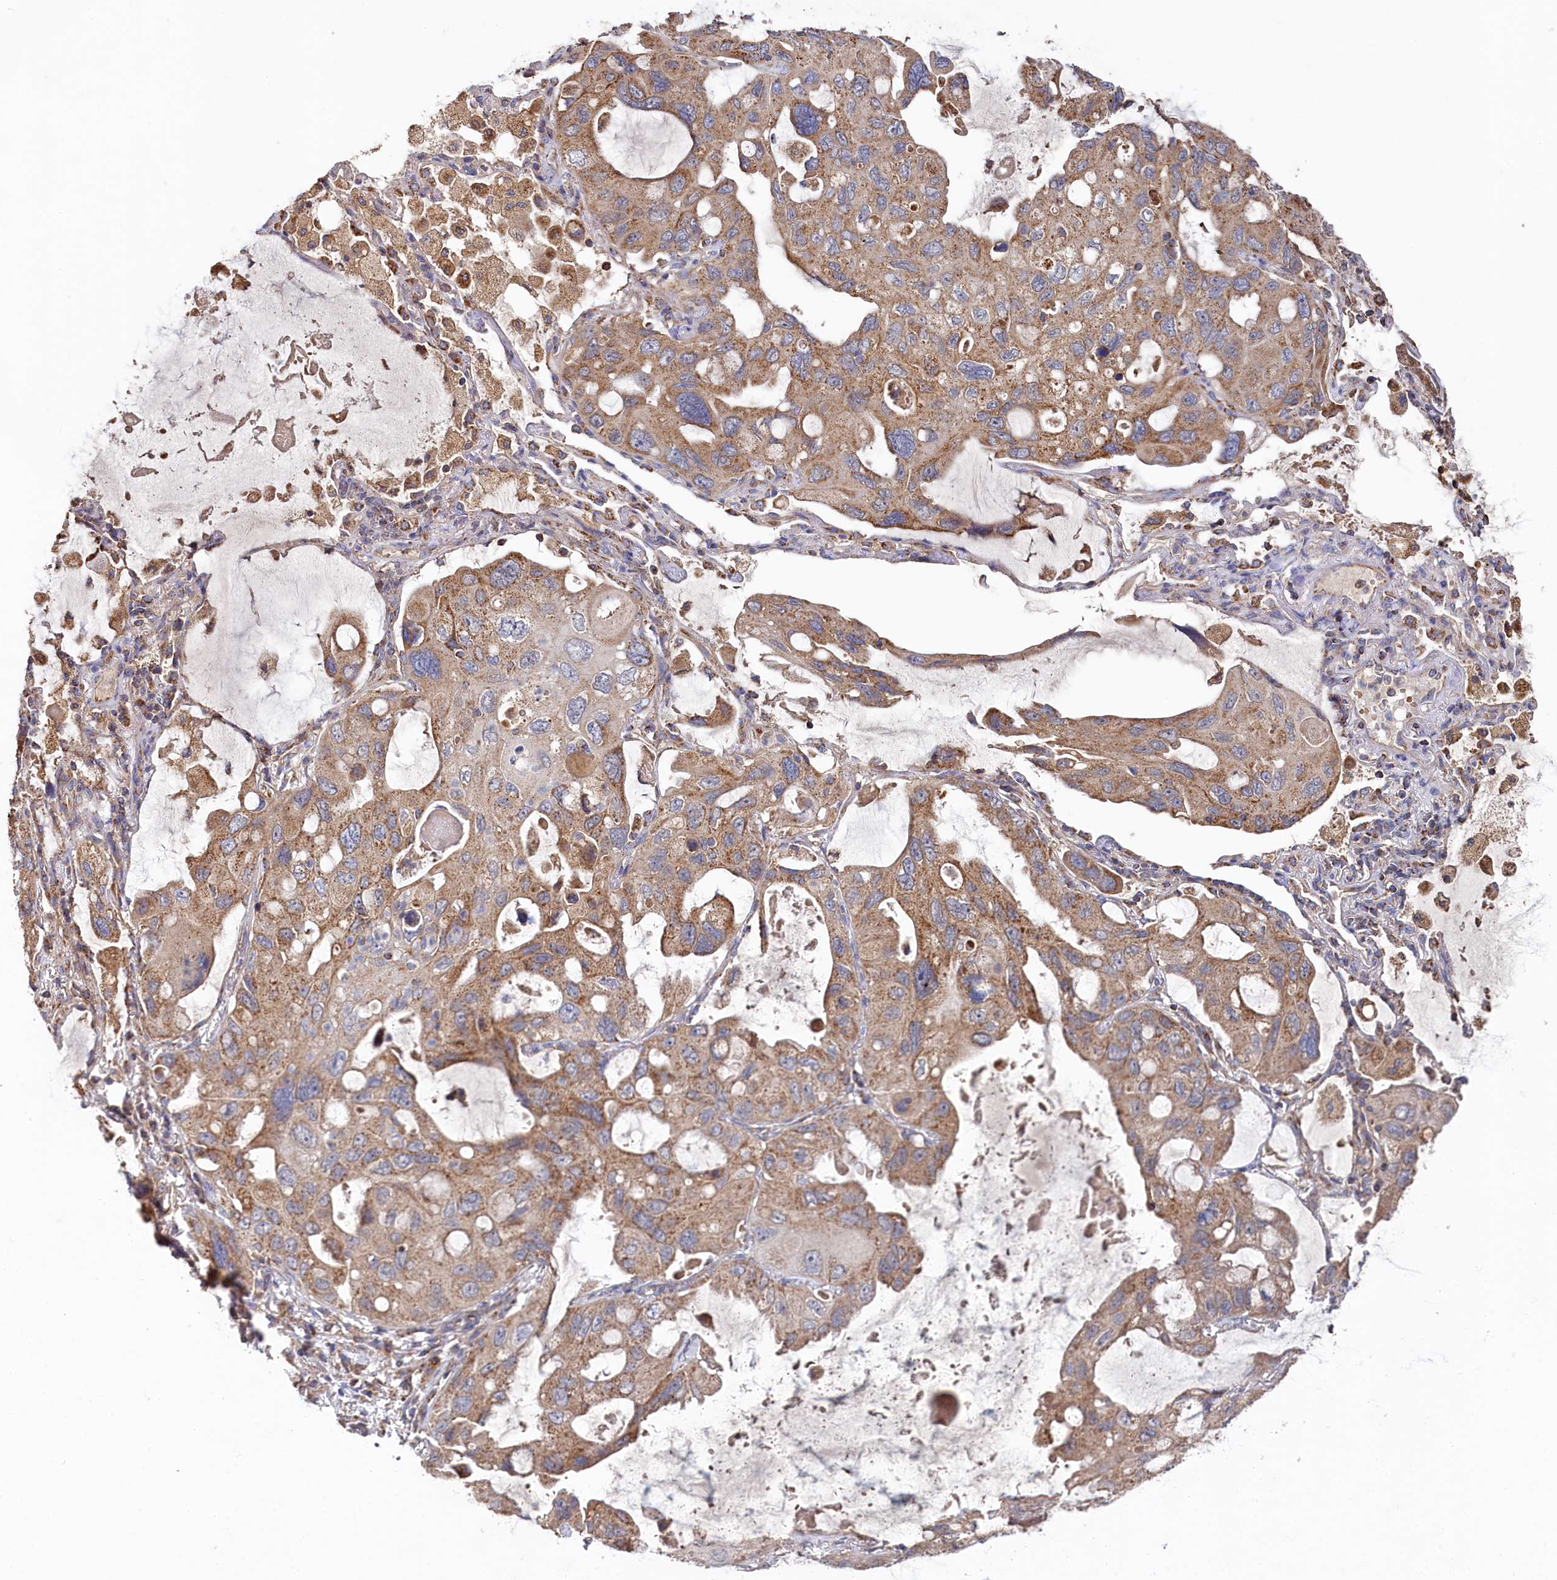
{"staining": {"intensity": "moderate", "quantity": ">75%", "location": "cytoplasmic/membranous"}, "tissue": "lung cancer", "cell_type": "Tumor cells", "image_type": "cancer", "snomed": [{"axis": "morphology", "description": "Squamous cell carcinoma, NOS"}, {"axis": "topography", "description": "Lung"}], "caption": "High-magnification brightfield microscopy of lung cancer (squamous cell carcinoma) stained with DAB (brown) and counterstained with hematoxylin (blue). tumor cells exhibit moderate cytoplasmic/membranous expression is seen in about>75% of cells.", "gene": "HAUS2", "patient": {"sex": "female", "age": 73}}